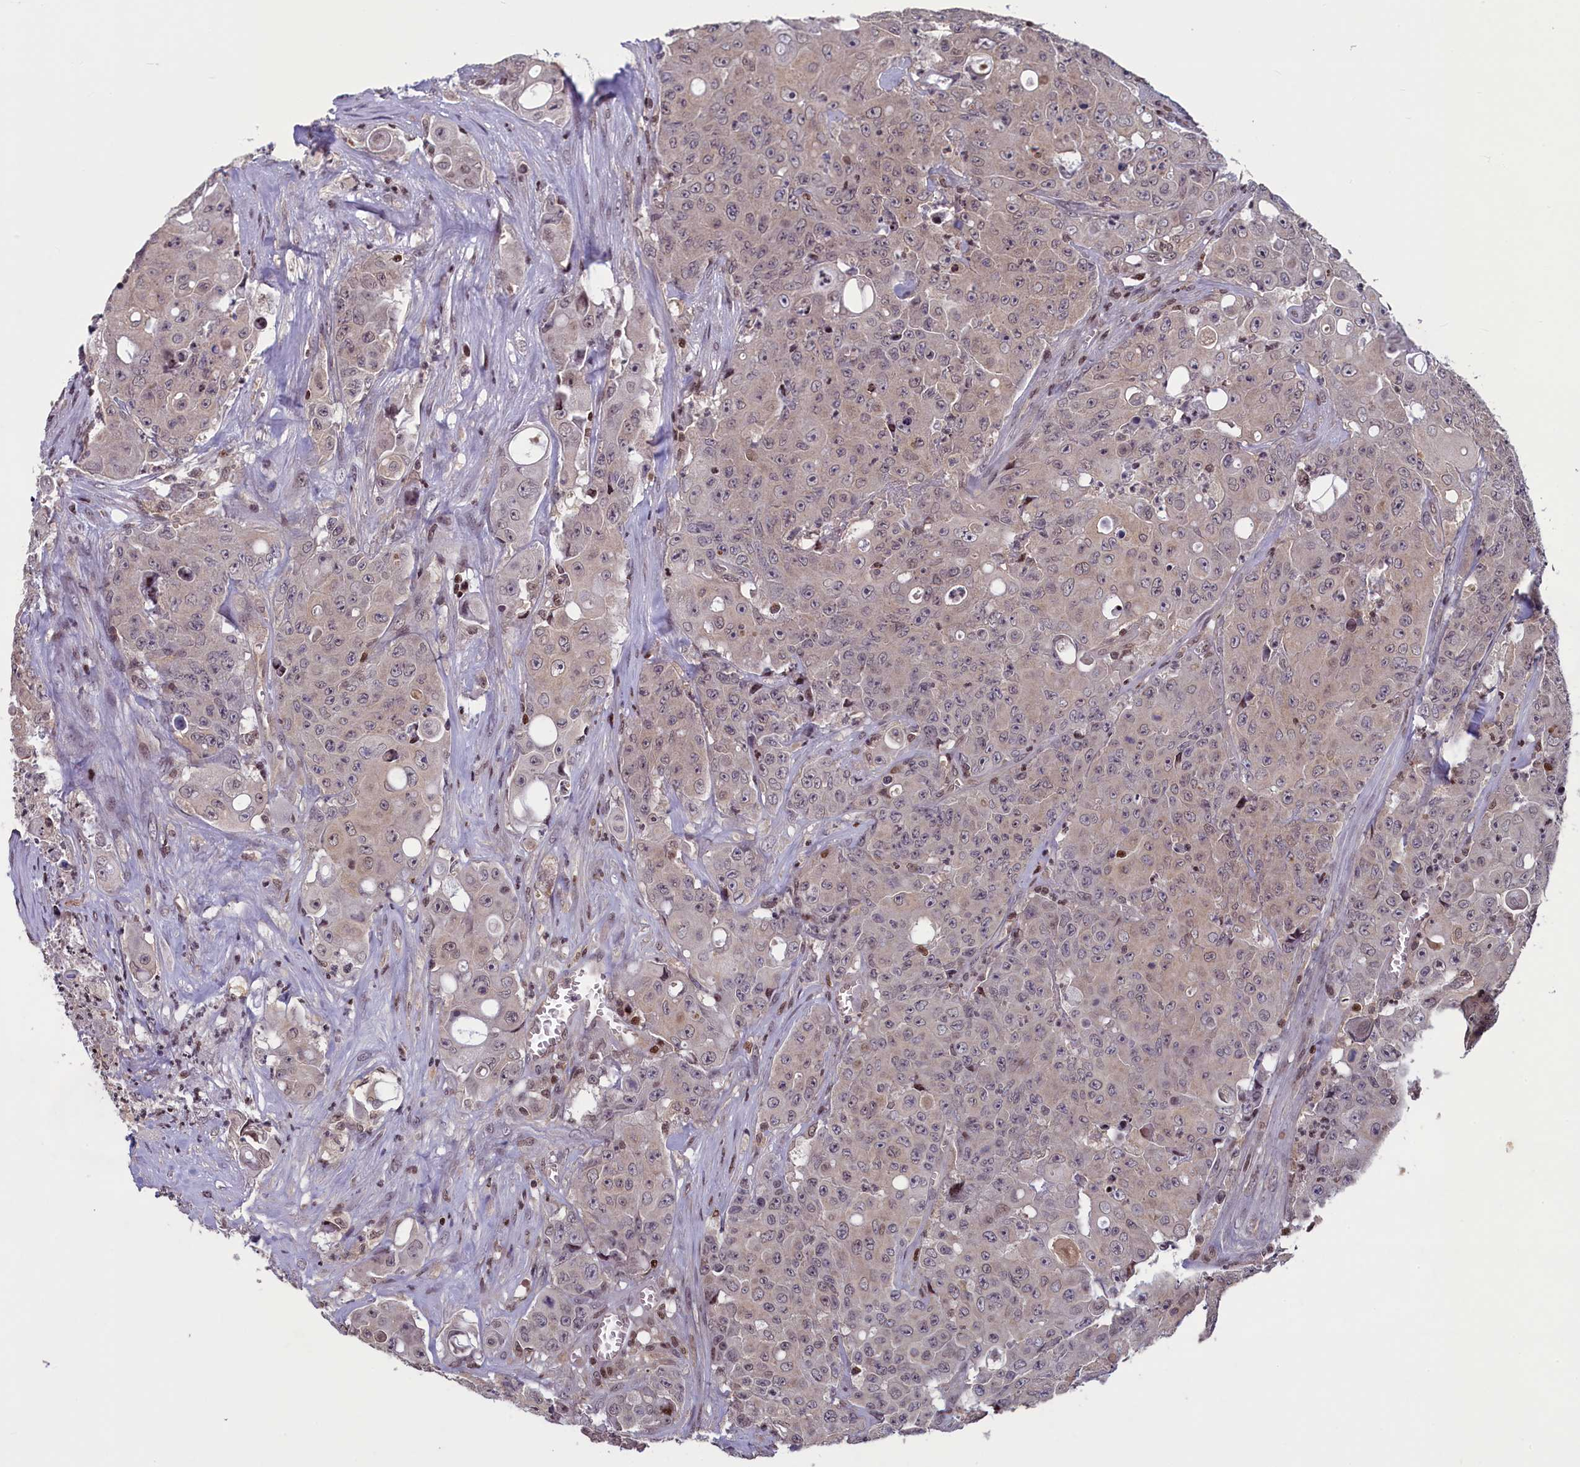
{"staining": {"intensity": "weak", "quantity": "<25%", "location": "nuclear"}, "tissue": "colorectal cancer", "cell_type": "Tumor cells", "image_type": "cancer", "snomed": [{"axis": "morphology", "description": "Adenocarcinoma, NOS"}, {"axis": "topography", "description": "Colon"}], "caption": "An image of colorectal adenocarcinoma stained for a protein reveals no brown staining in tumor cells.", "gene": "NUBP1", "patient": {"sex": "male", "age": 51}}